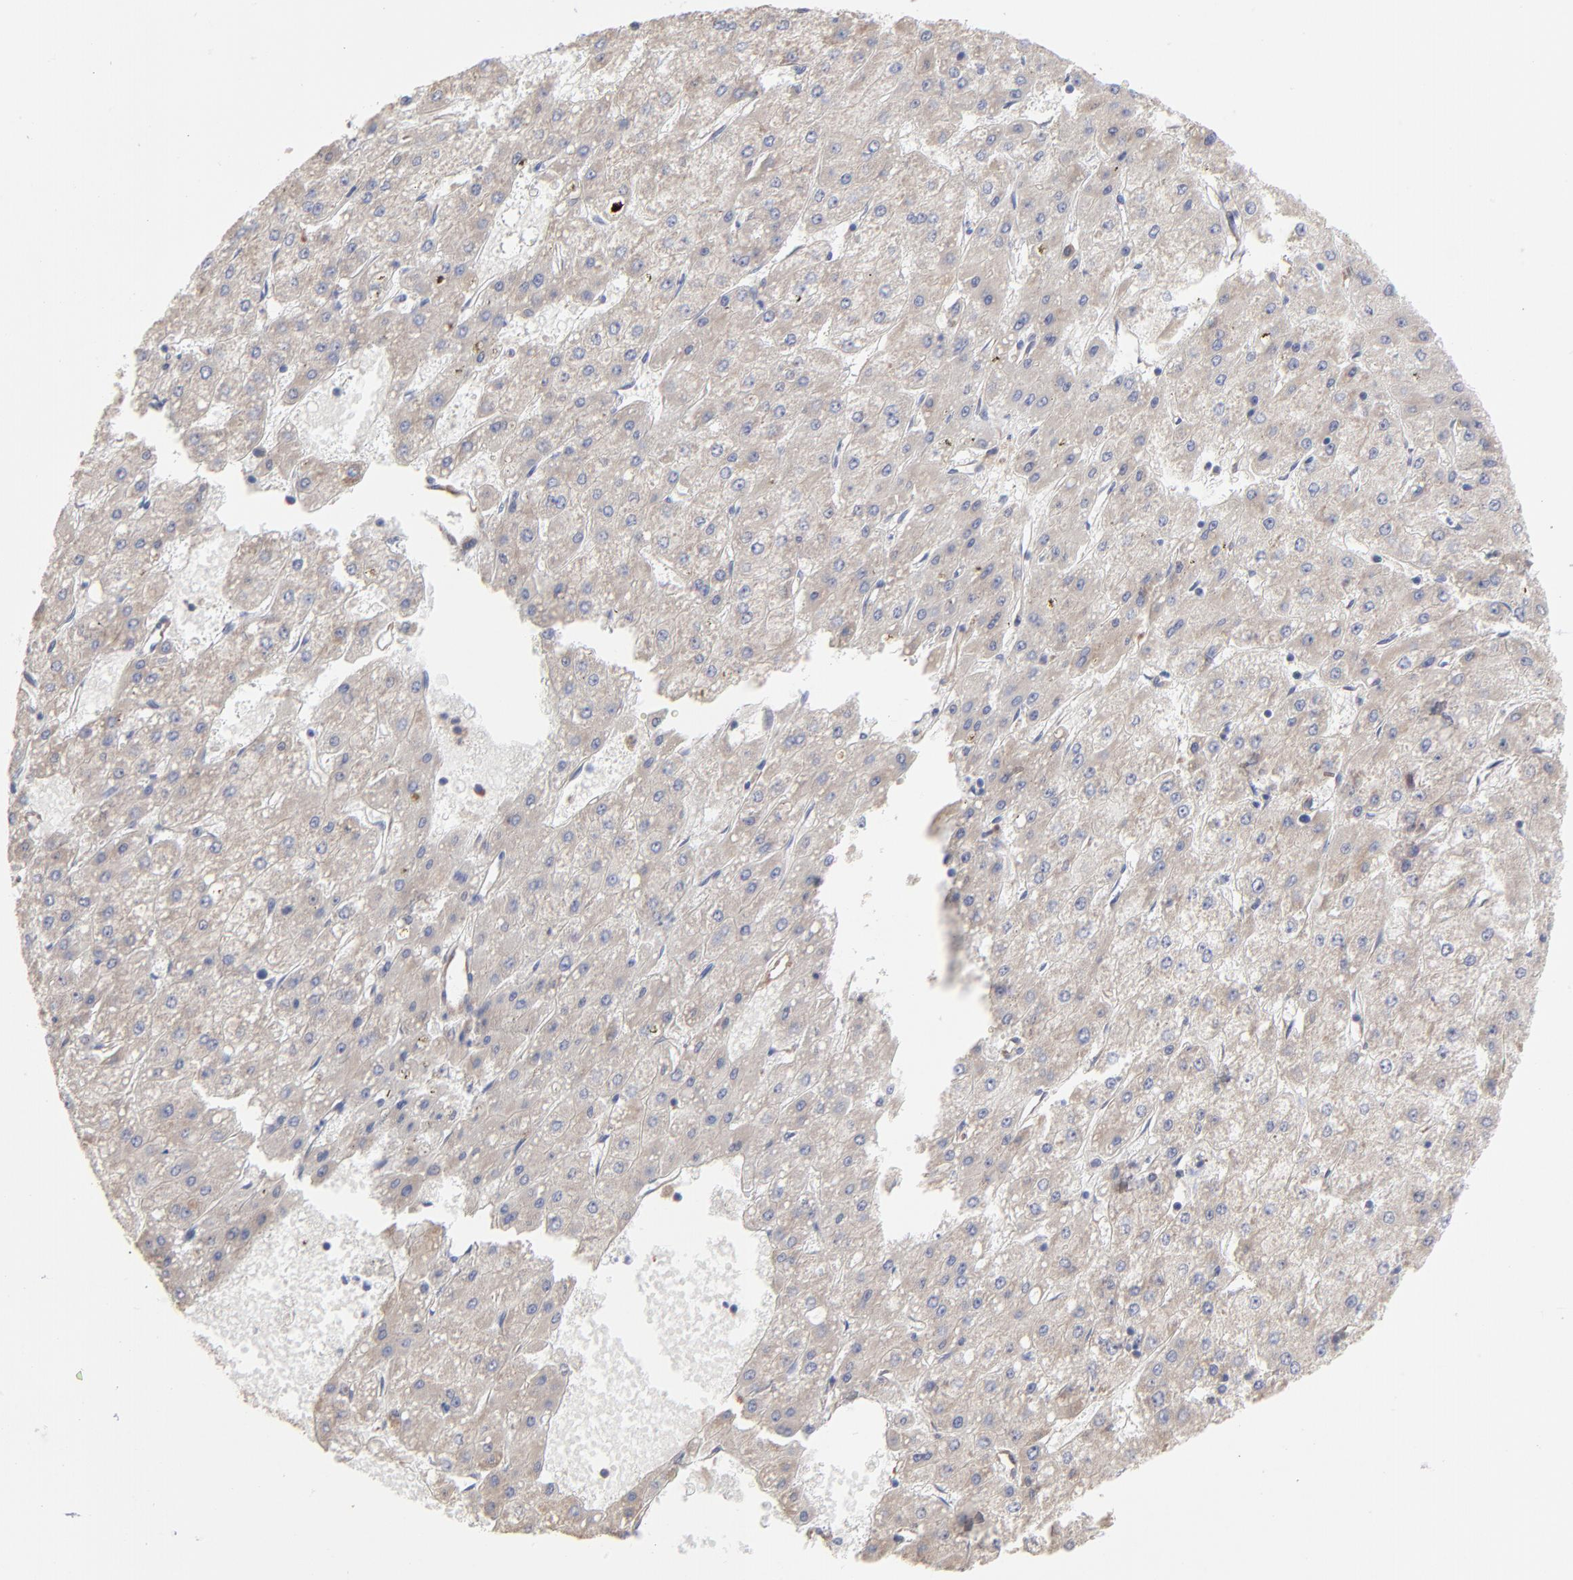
{"staining": {"intensity": "weak", "quantity": ">75%", "location": "cytoplasmic/membranous"}, "tissue": "liver cancer", "cell_type": "Tumor cells", "image_type": "cancer", "snomed": [{"axis": "morphology", "description": "Carcinoma, Hepatocellular, NOS"}, {"axis": "topography", "description": "Liver"}], "caption": "This is an image of IHC staining of hepatocellular carcinoma (liver), which shows weak staining in the cytoplasmic/membranous of tumor cells.", "gene": "RPL3", "patient": {"sex": "female", "age": 52}}